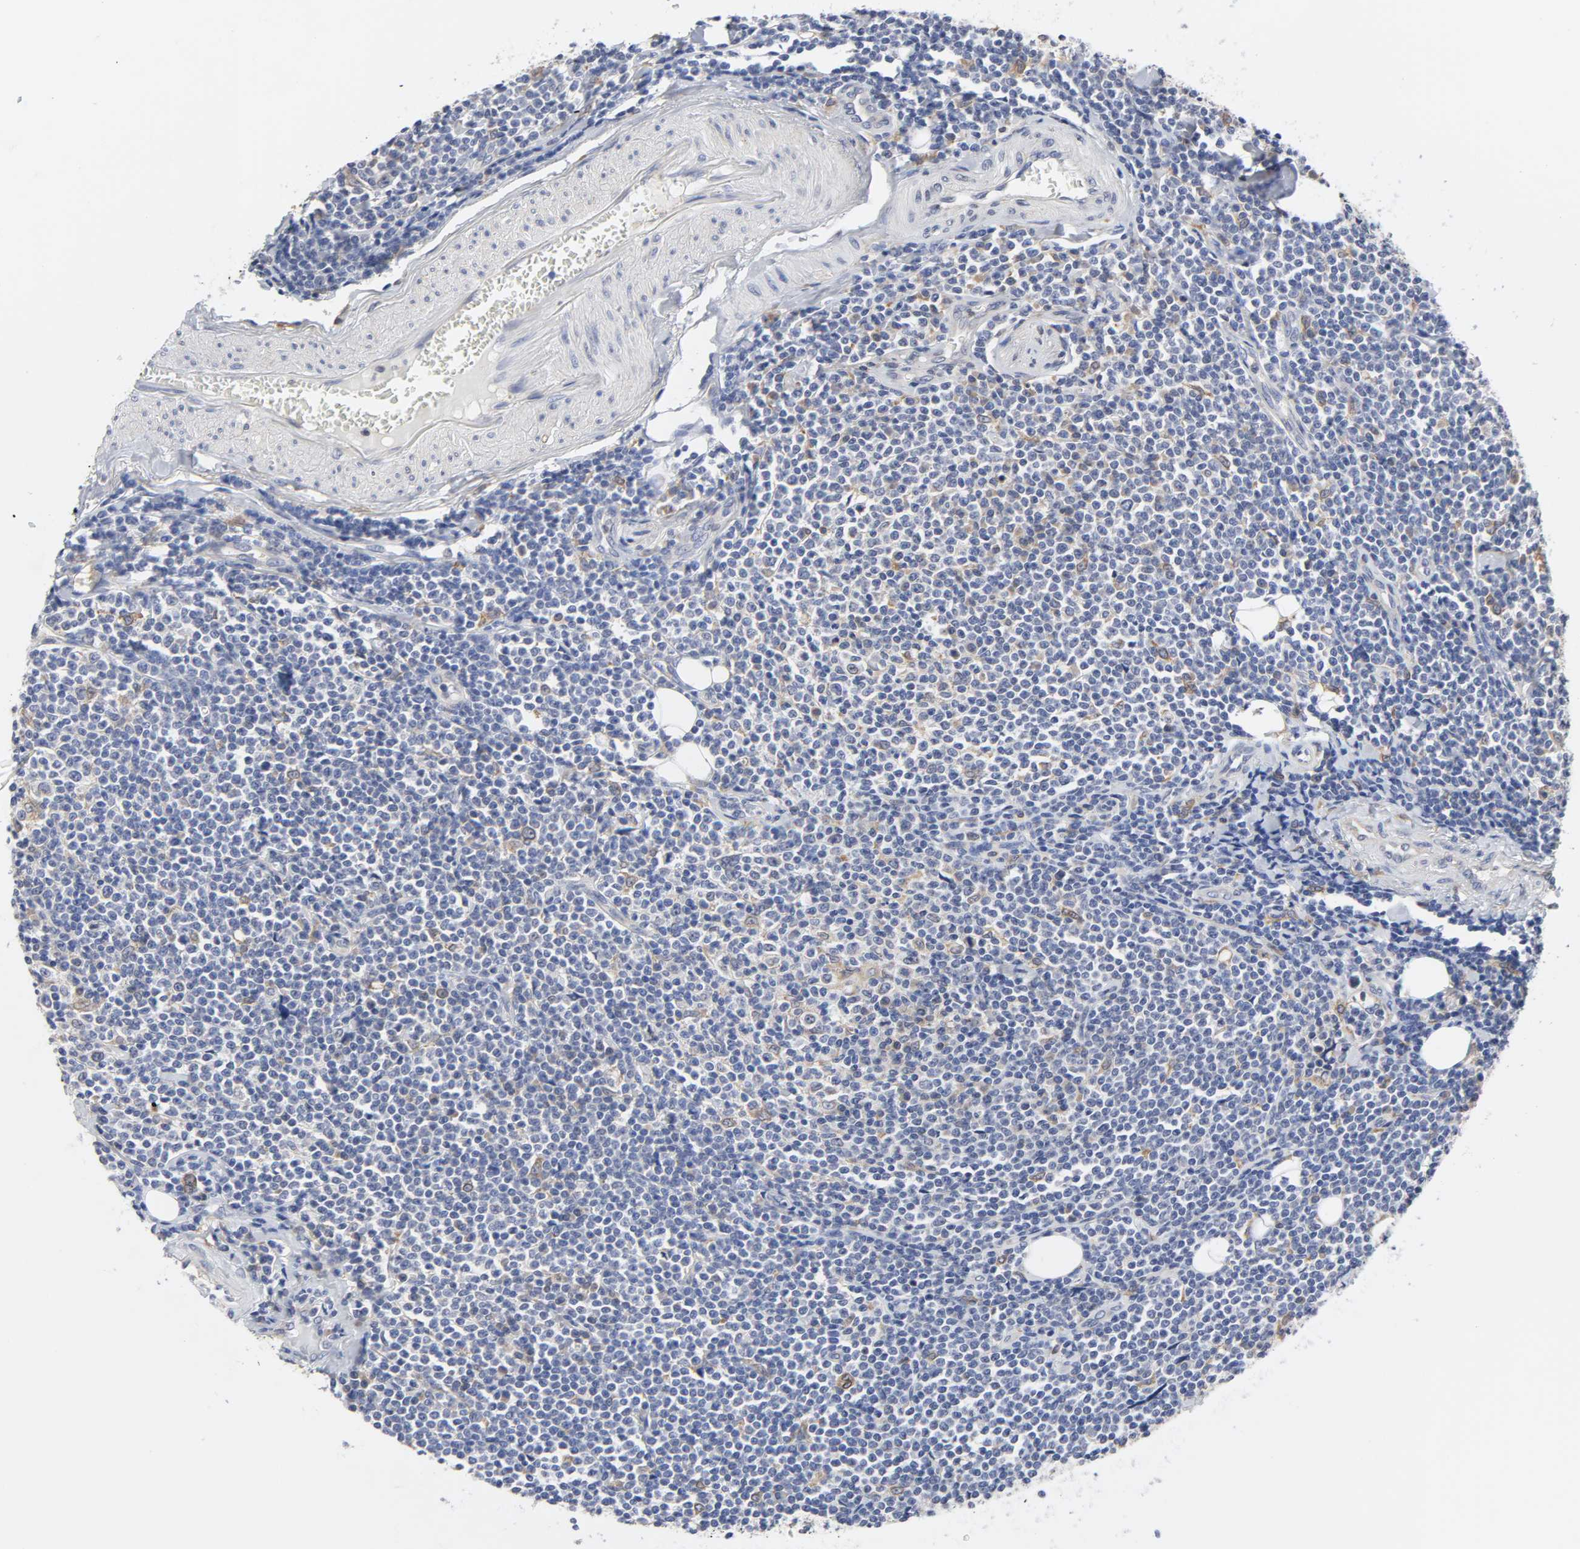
{"staining": {"intensity": "weak", "quantity": "<25%", "location": "cytoplasmic/membranous"}, "tissue": "lymphoma", "cell_type": "Tumor cells", "image_type": "cancer", "snomed": [{"axis": "morphology", "description": "Malignant lymphoma, non-Hodgkin's type, Low grade"}, {"axis": "topography", "description": "Soft tissue"}], "caption": "Immunohistochemistry (IHC) micrograph of low-grade malignant lymphoma, non-Hodgkin's type stained for a protein (brown), which displays no expression in tumor cells.", "gene": "HCK", "patient": {"sex": "male", "age": 92}}